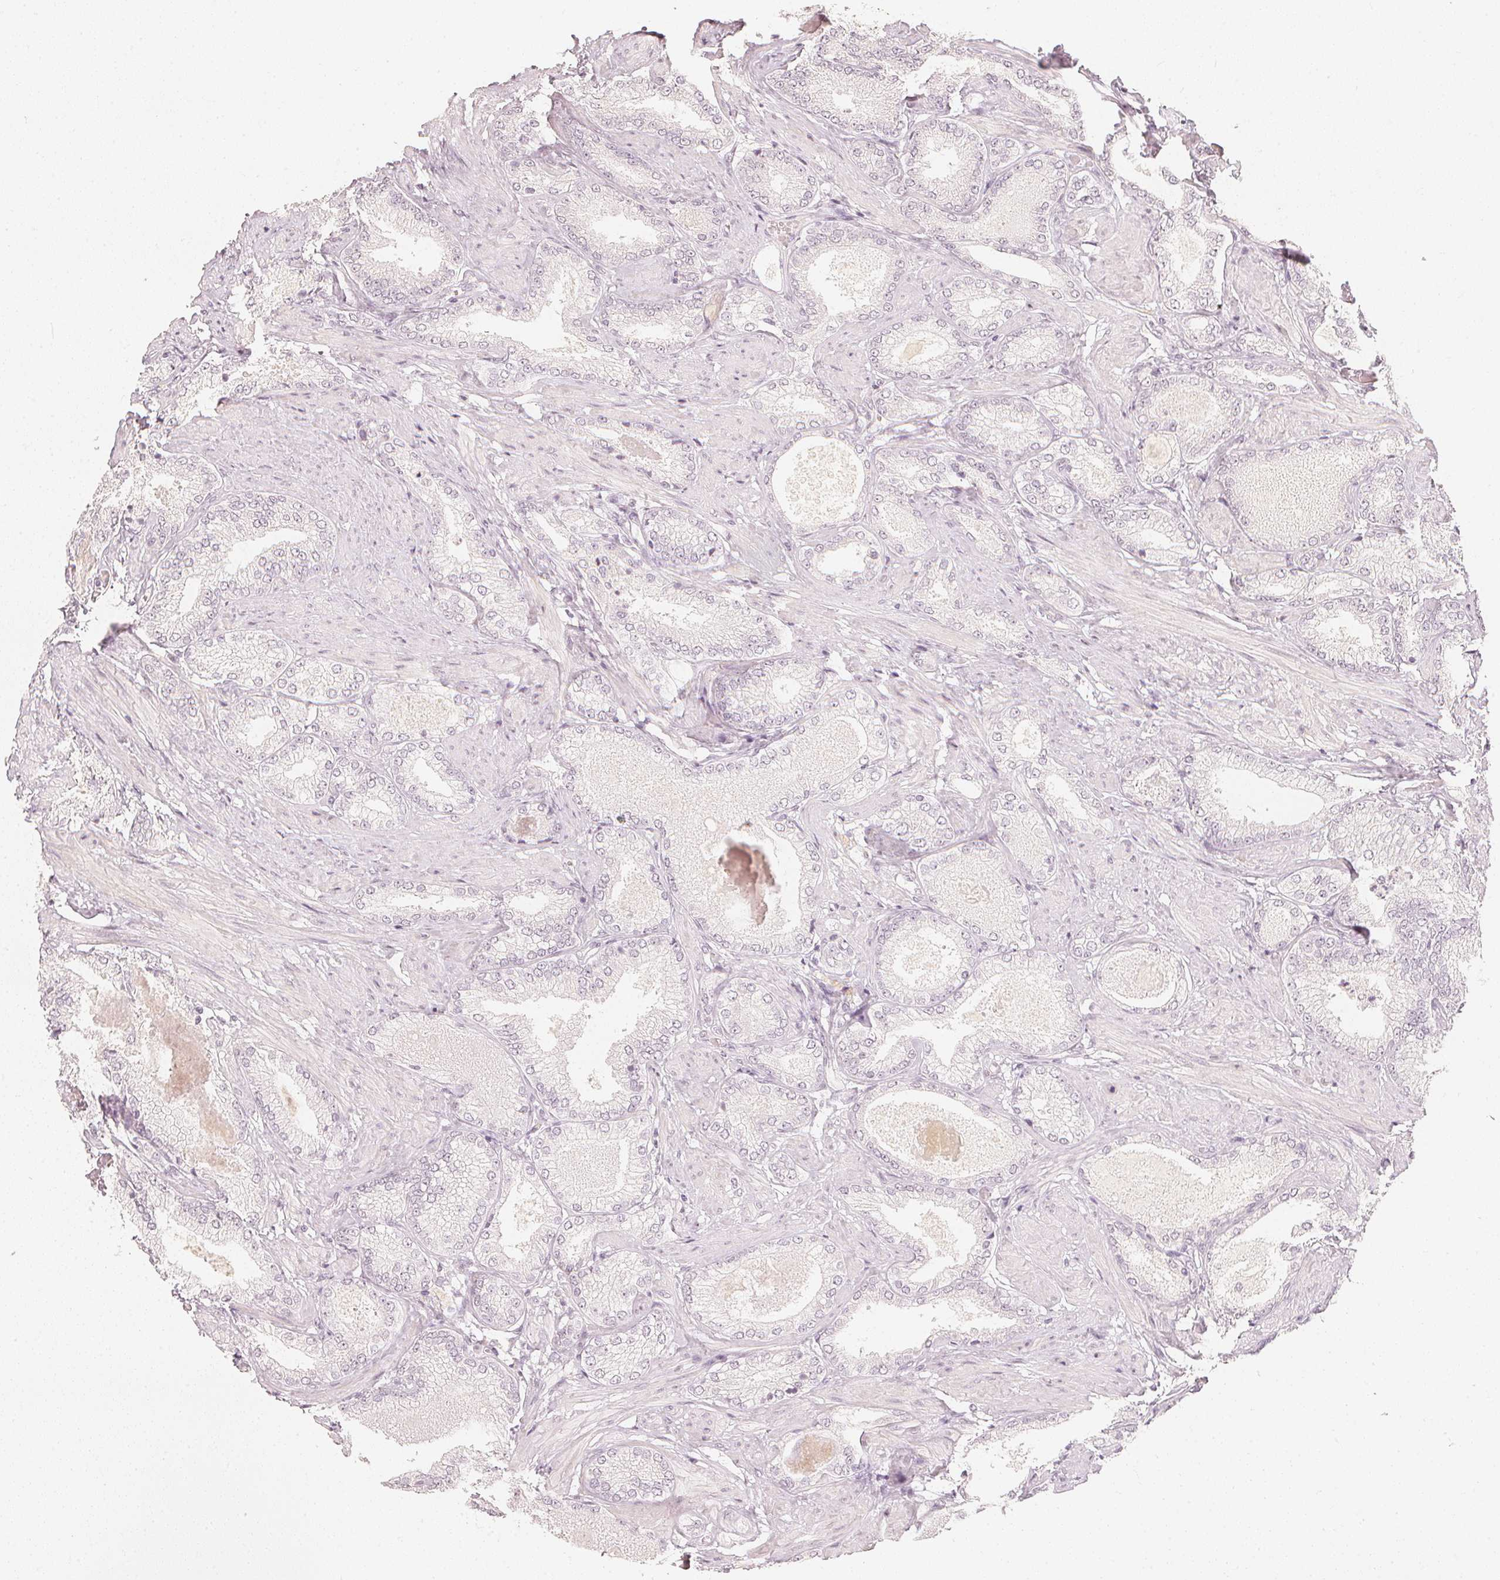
{"staining": {"intensity": "negative", "quantity": "none", "location": "none"}, "tissue": "prostate cancer", "cell_type": "Tumor cells", "image_type": "cancer", "snomed": [{"axis": "morphology", "description": "Adenocarcinoma, High grade"}, {"axis": "topography", "description": "Prostate and seminal vesicle, NOS"}], "caption": "Tumor cells are negative for protein expression in human prostate high-grade adenocarcinoma.", "gene": "CALB1", "patient": {"sex": "male", "age": 61}}